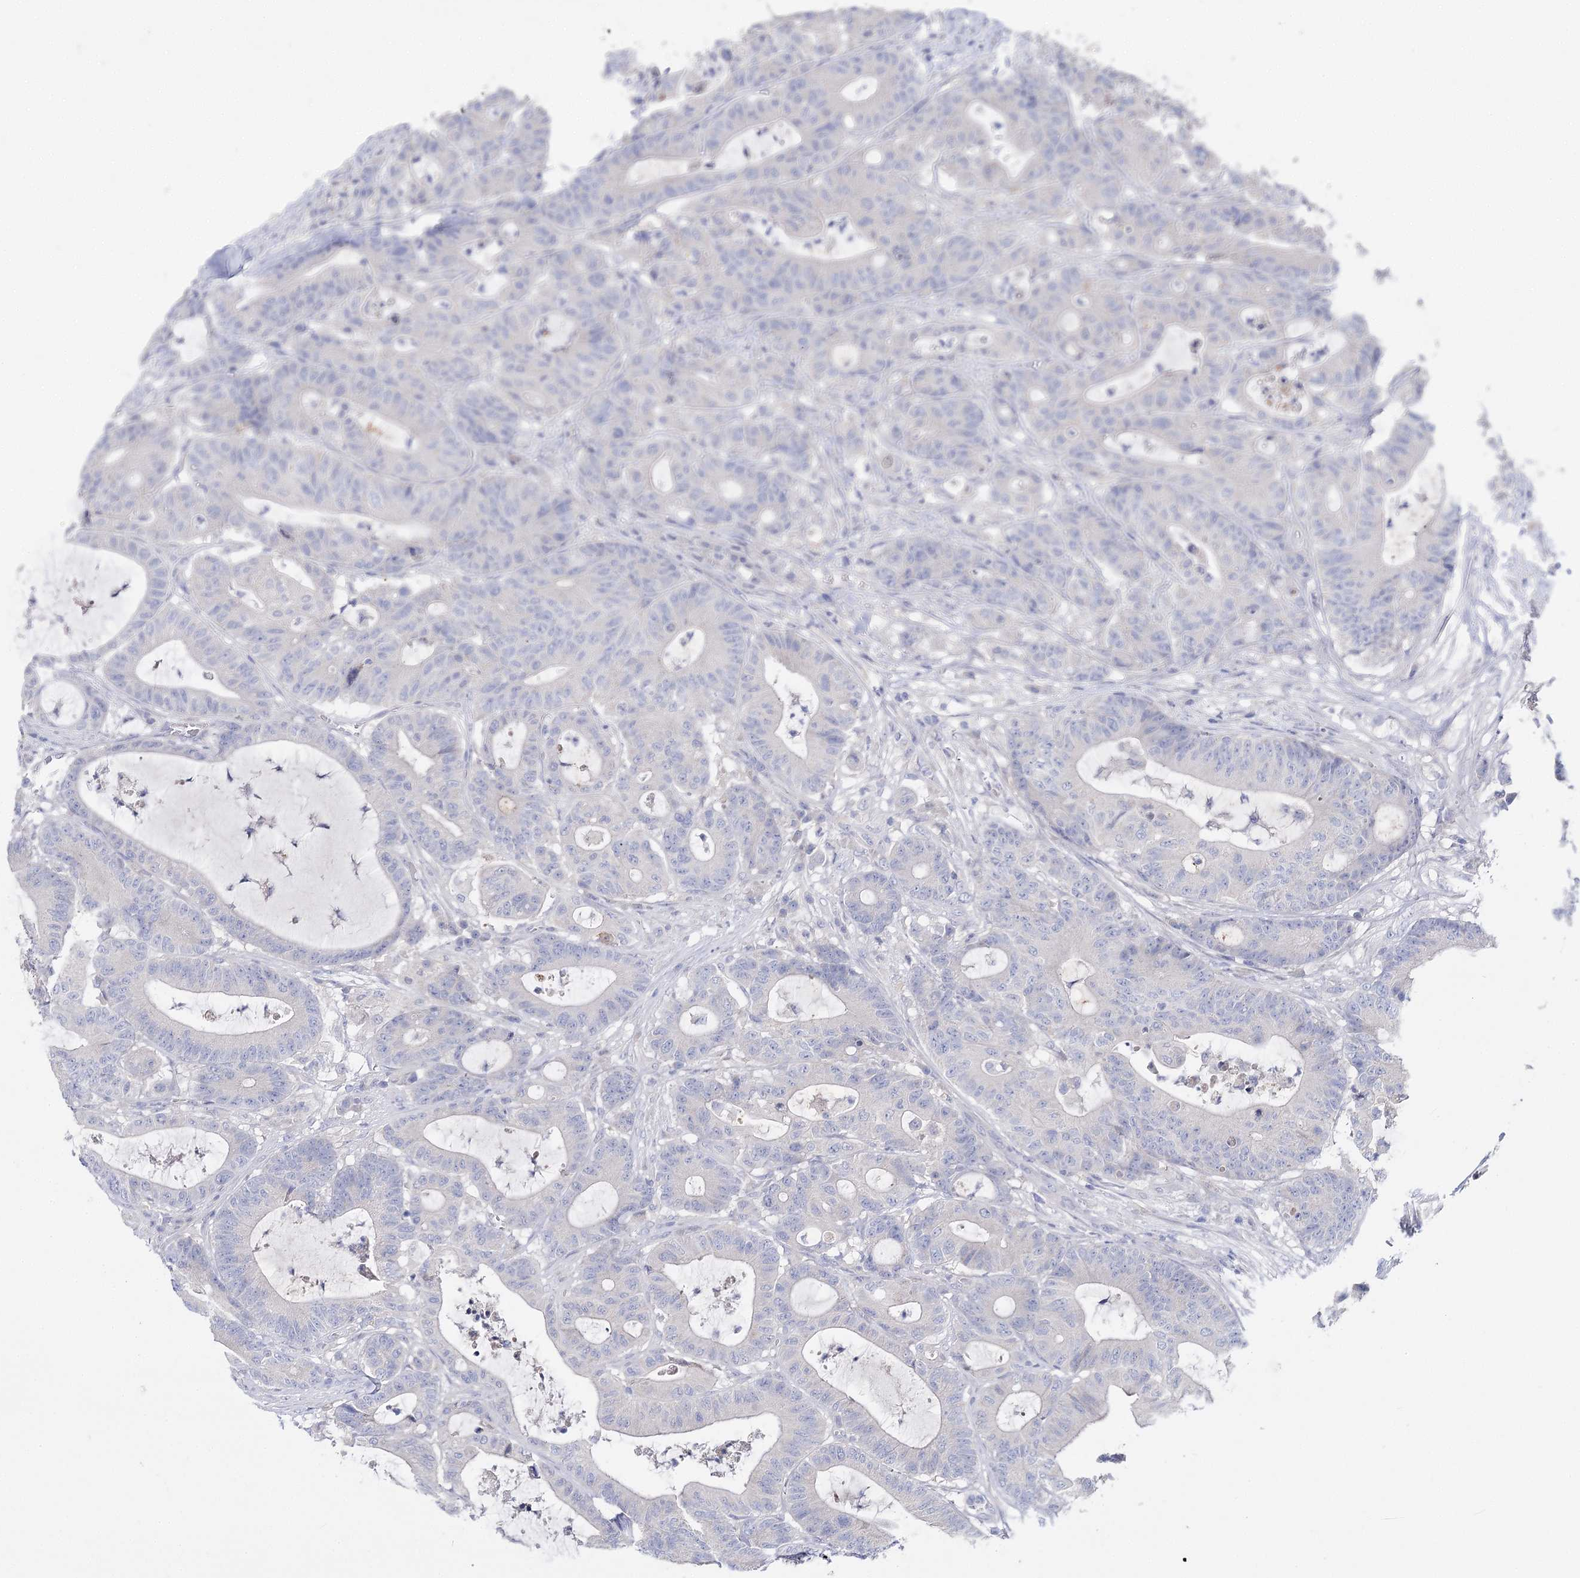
{"staining": {"intensity": "negative", "quantity": "none", "location": "none"}, "tissue": "colorectal cancer", "cell_type": "Tumor cells", "image_type": "cancer", "snomed": [{"axis": "morphology", "description": "Adenocarcinoma, NOS"}, {"axis": "topography", "description": "Colon"}], "caption": "Tumor cells are negative for brown protein staining in adenocarcinoma (colorectal).", "gene": "NRAP", "patient": {"sex": "female", "age": 84}}